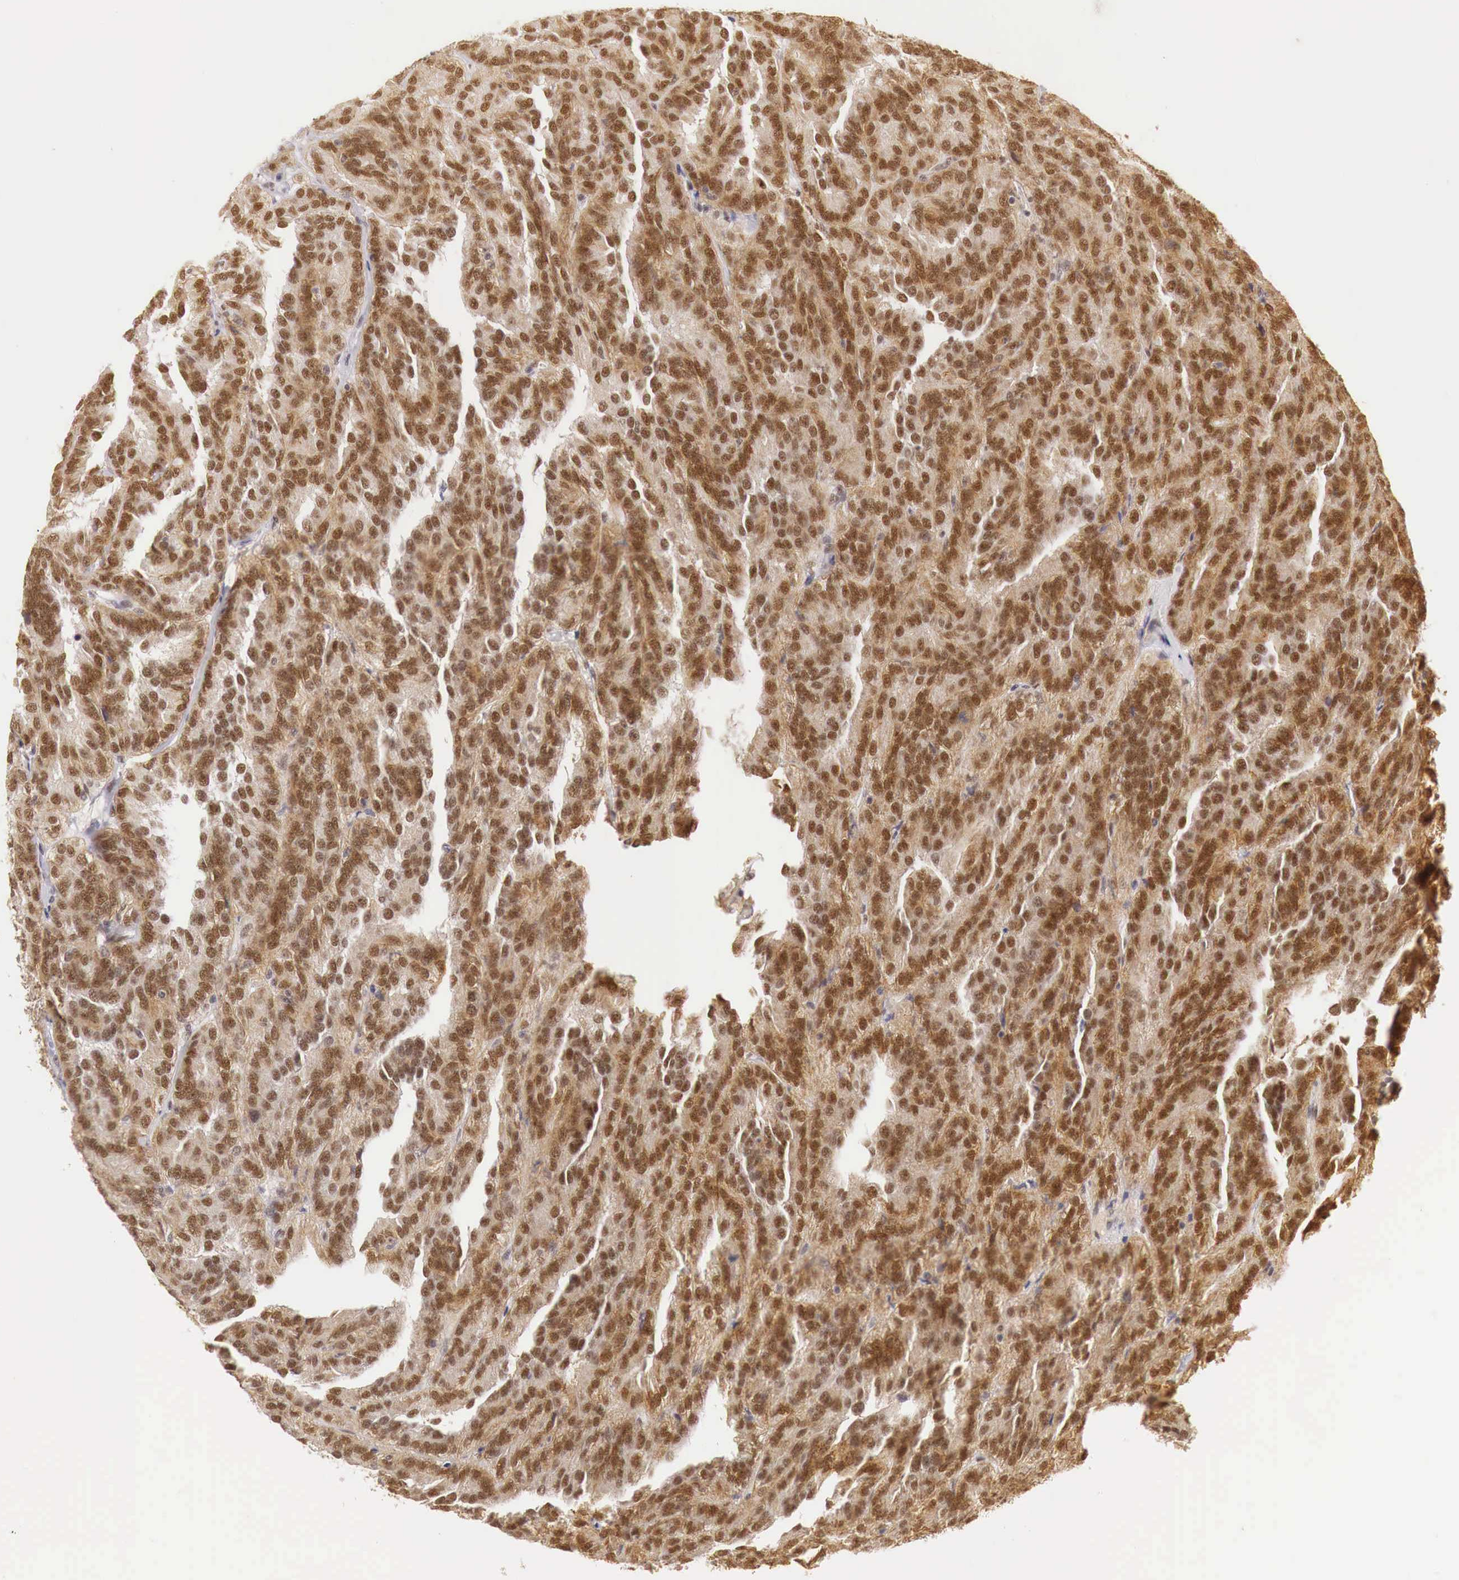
{"staining": {"intensity": "strong", "quantity": ">75%", "location": "cytoplasmic/membranous,nuclear"}, "tissue": "renal cancer", "cell_type": "Tumor cells", "image_type": "cancer", "snomed": [{"axis": "morphology", "description": "Adenocarcinoma, NOS"}, {"axis": "topography", "description": "Kidney"}], "caption": "This is a histology image of IHC staining of adenocarcinoma (renal), which shows strong staining in the cytoplasmic/membranous and nuclear of tumor cells.", "gene": "GPKOW", "patient": {"sex": "male", "age": 46}}